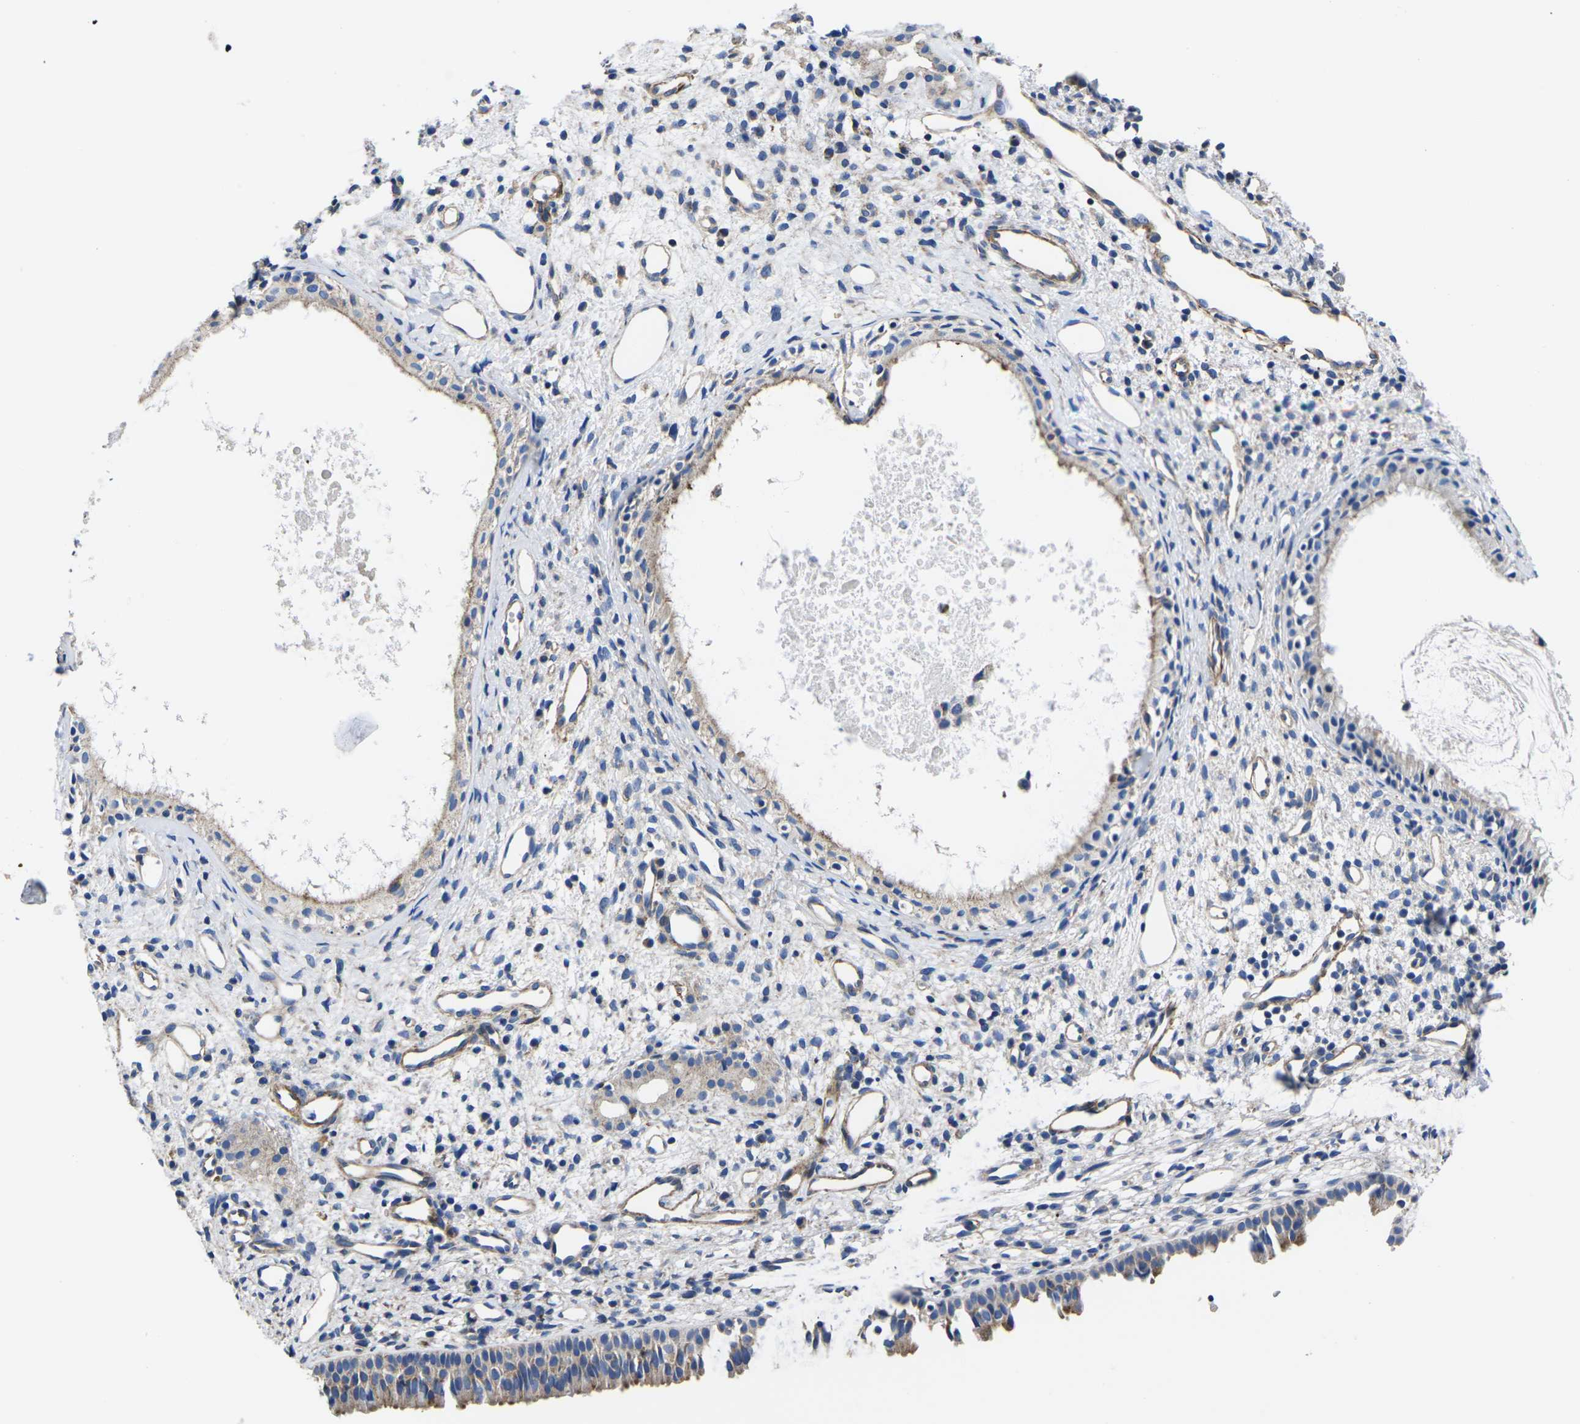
{"staining": {"intensity": "moderate", "quantity": ">75%", "location": "cytoplasmic/membranous"}, "tissue": "nasopharynx", "cell_type": "Respiratory epithelial cells", "image_type": "normal", "snomed": [{"axis": "morphology", "description": "Normal tissue, NOS"}, {"axis": "topography", "description": "Nasopharynx"}], "caption": "The histopathology image exhibits staining of benign nasopharynx, revealing moderate cytoplasmic/membranous protein positivity (brown color) within respiratory epithelial cells.", "gene": "GPR4", "patient": {"sex": "male", "age": 22}}